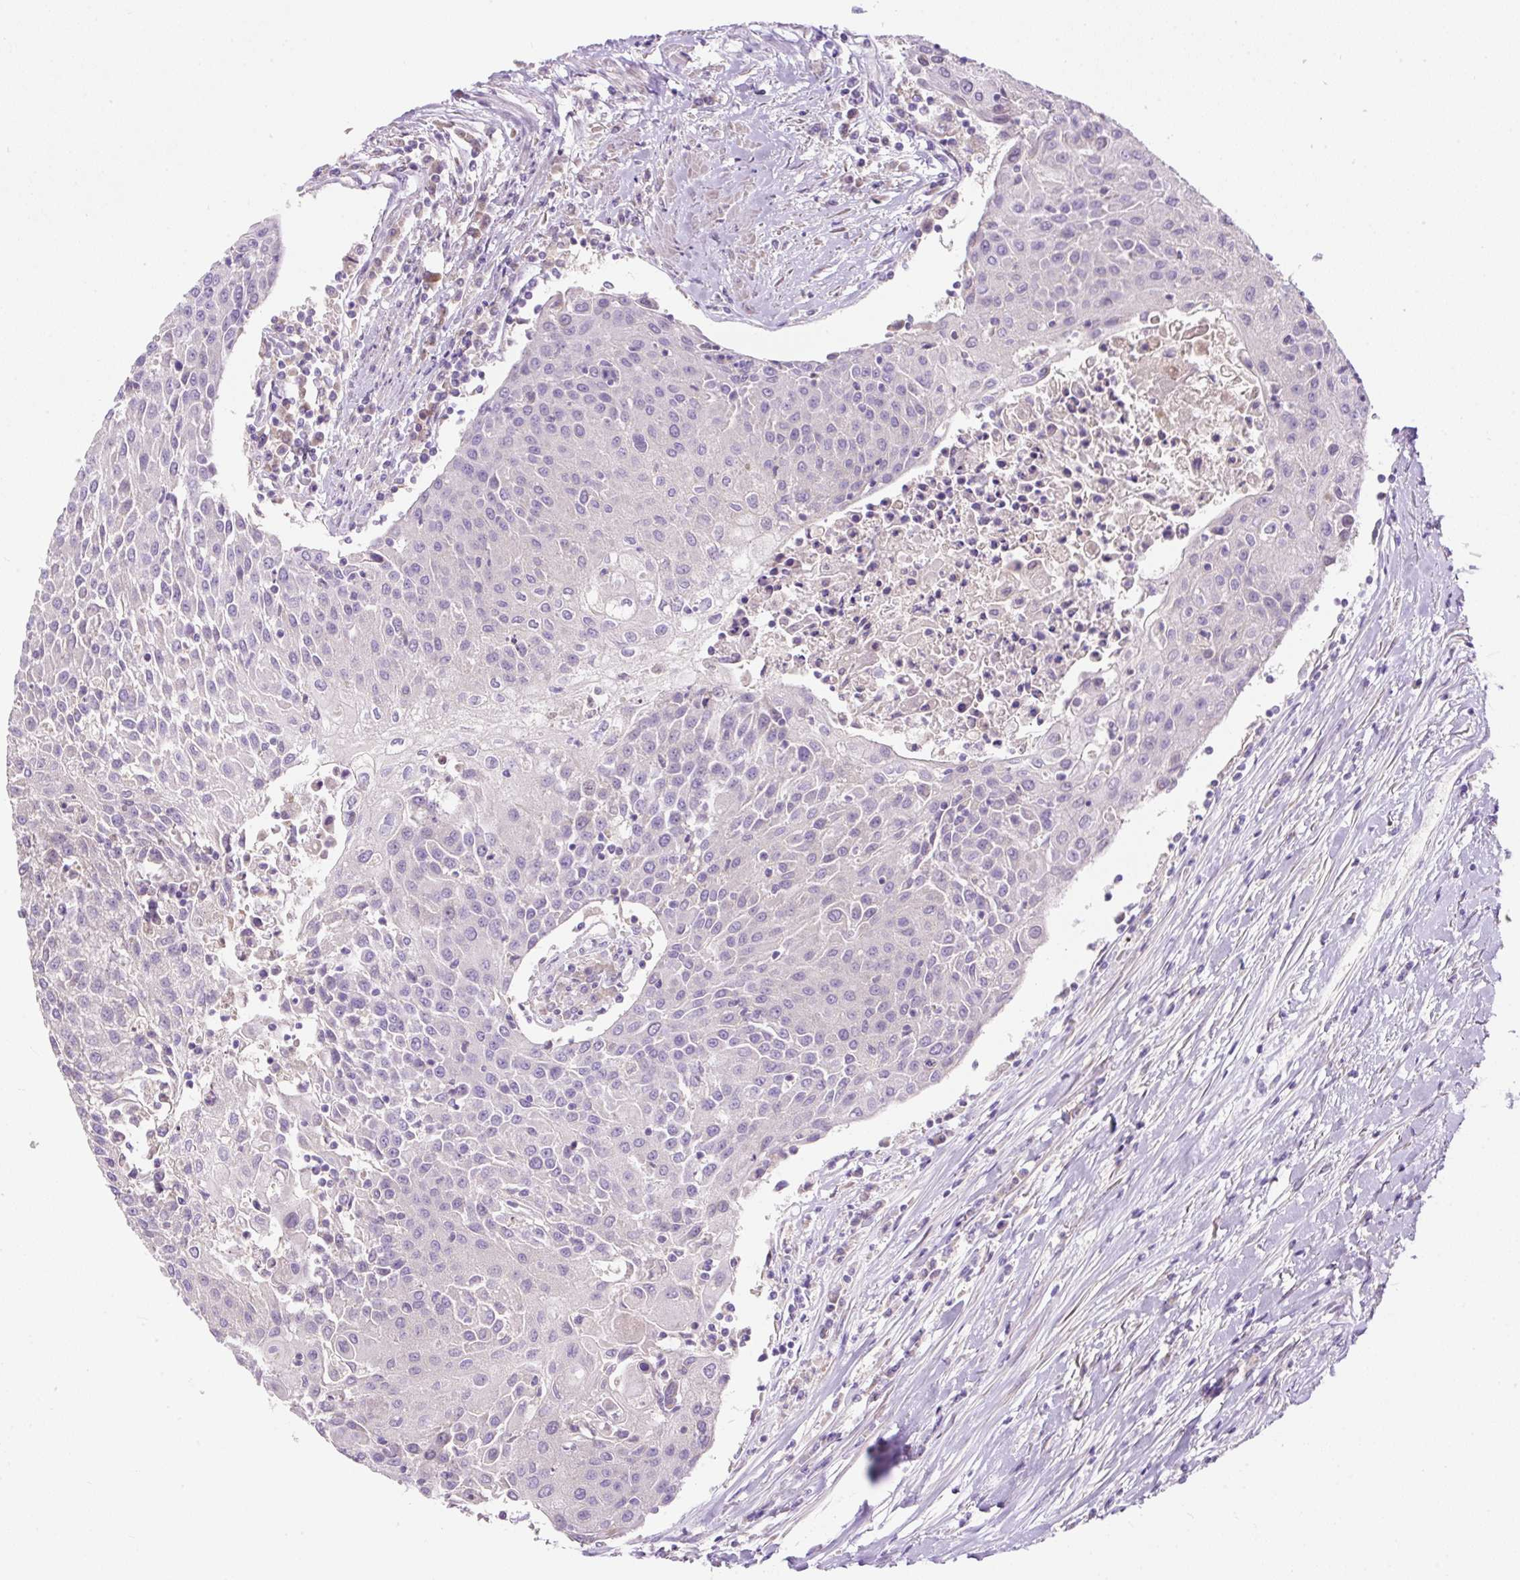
{"staining": {"intensity": "negative", "quantity": "none", "location": "none"}, "tissue": "urothelial cancer", "cell_type": "Tumor cells", "image_type": "cancer", "snomed": [{"axis": "morphology", "description": "Urothelial carcinoma, High grade"}, {"axis": "topography", "description": "Urinary bladder"}], "caption": "There is no significant staining in tumor cells of urothelial cancer.", "gene": "SUSD5", "patient": {"sex": "female", "age": 85}}